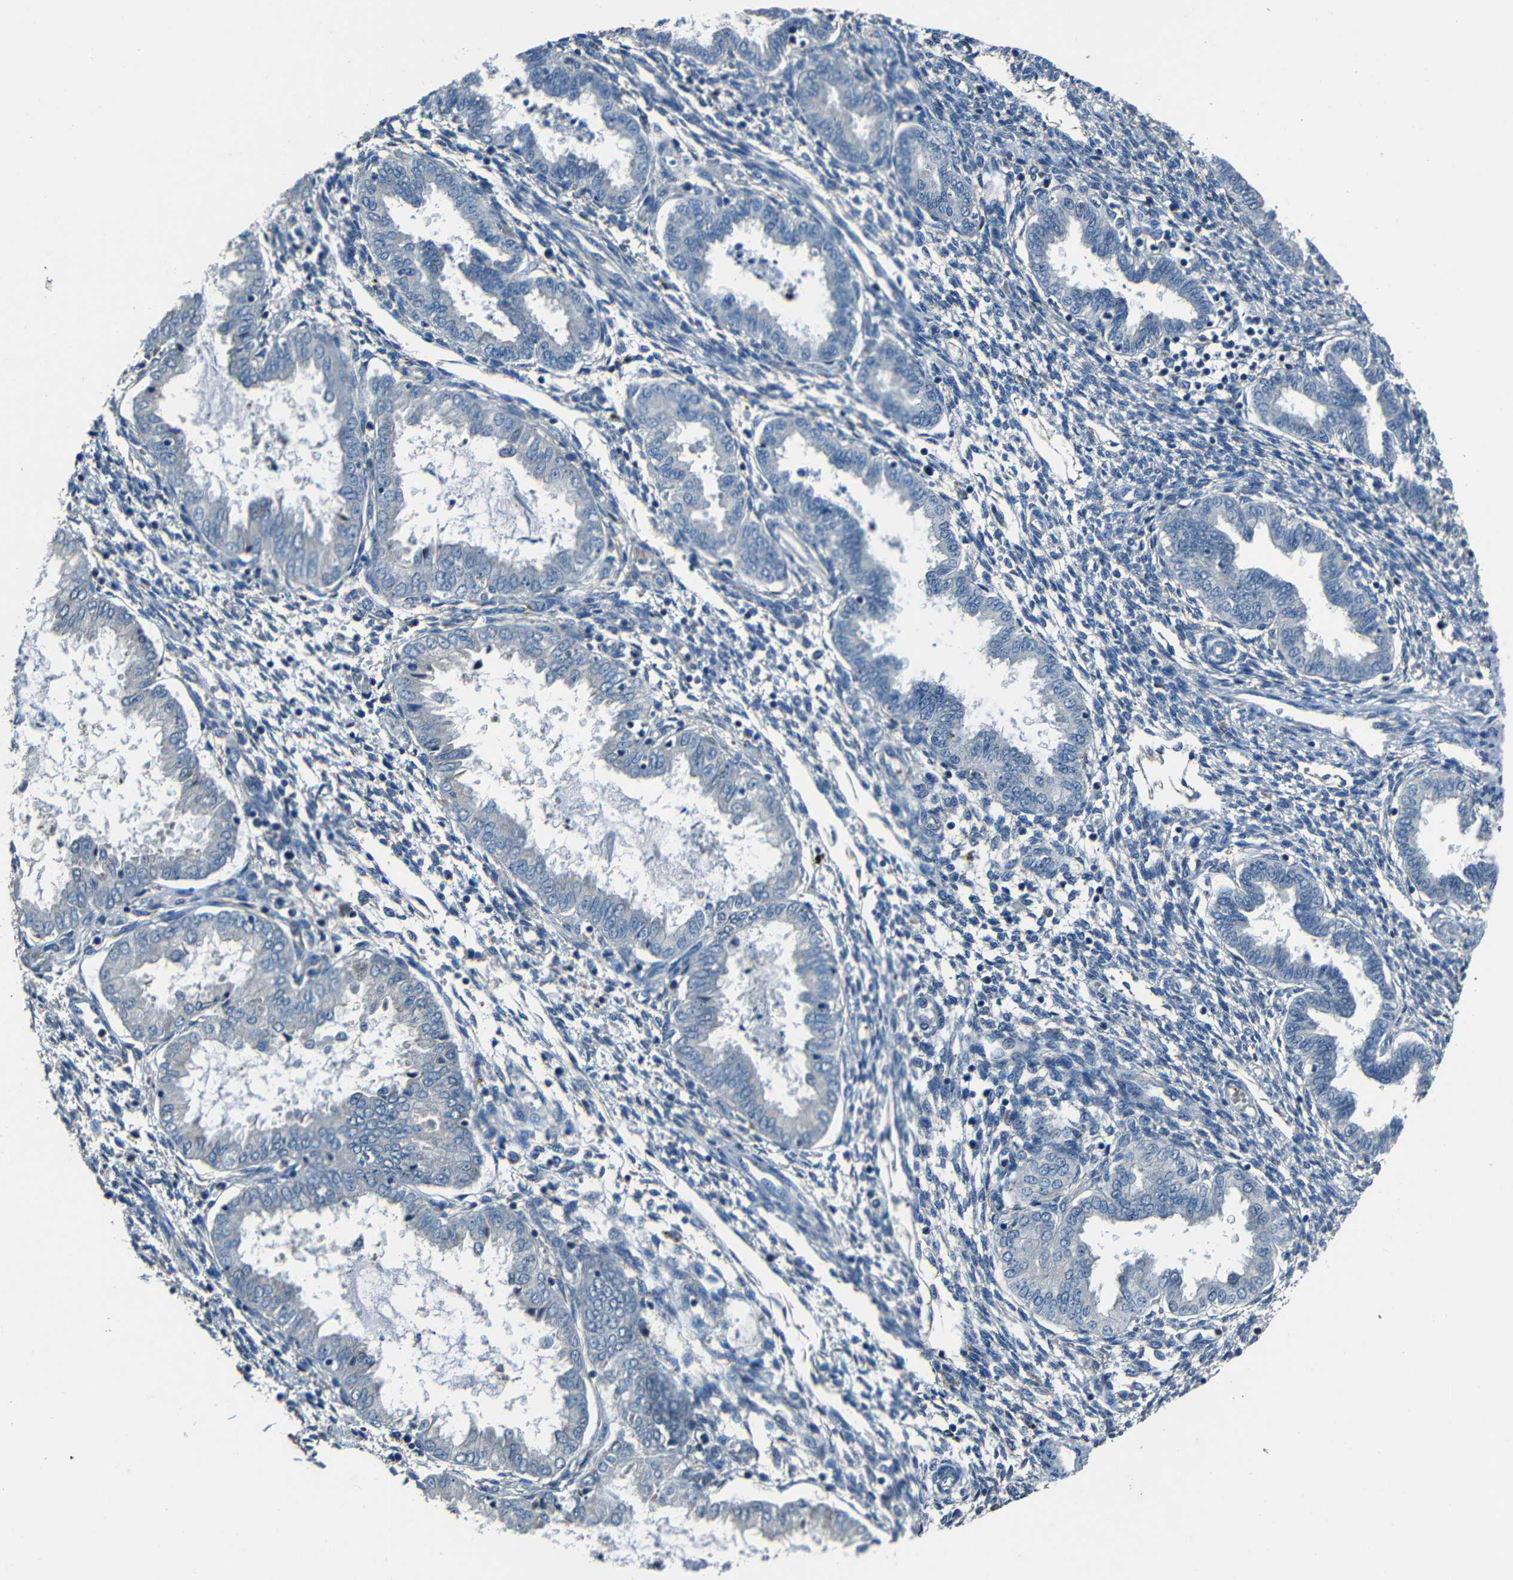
{"staining": {"intensity": "negative", "quantity": "none", "location": "none"}, "tissue": "endometrium", "cell_type": "Cells in endometrial stroma", "image_type": "normal", "snomed": [{"axis": "morphology", "description": "Normal tissue, NOS"}, {"axis": "topography", "description": "Endometrium"}], "caption": "Human endometrium stained for a protein using IHC shows no positivity in cells in endometrial stroma.", "gene": "SLA", "patient": {"sex": "female", "age": 33}}